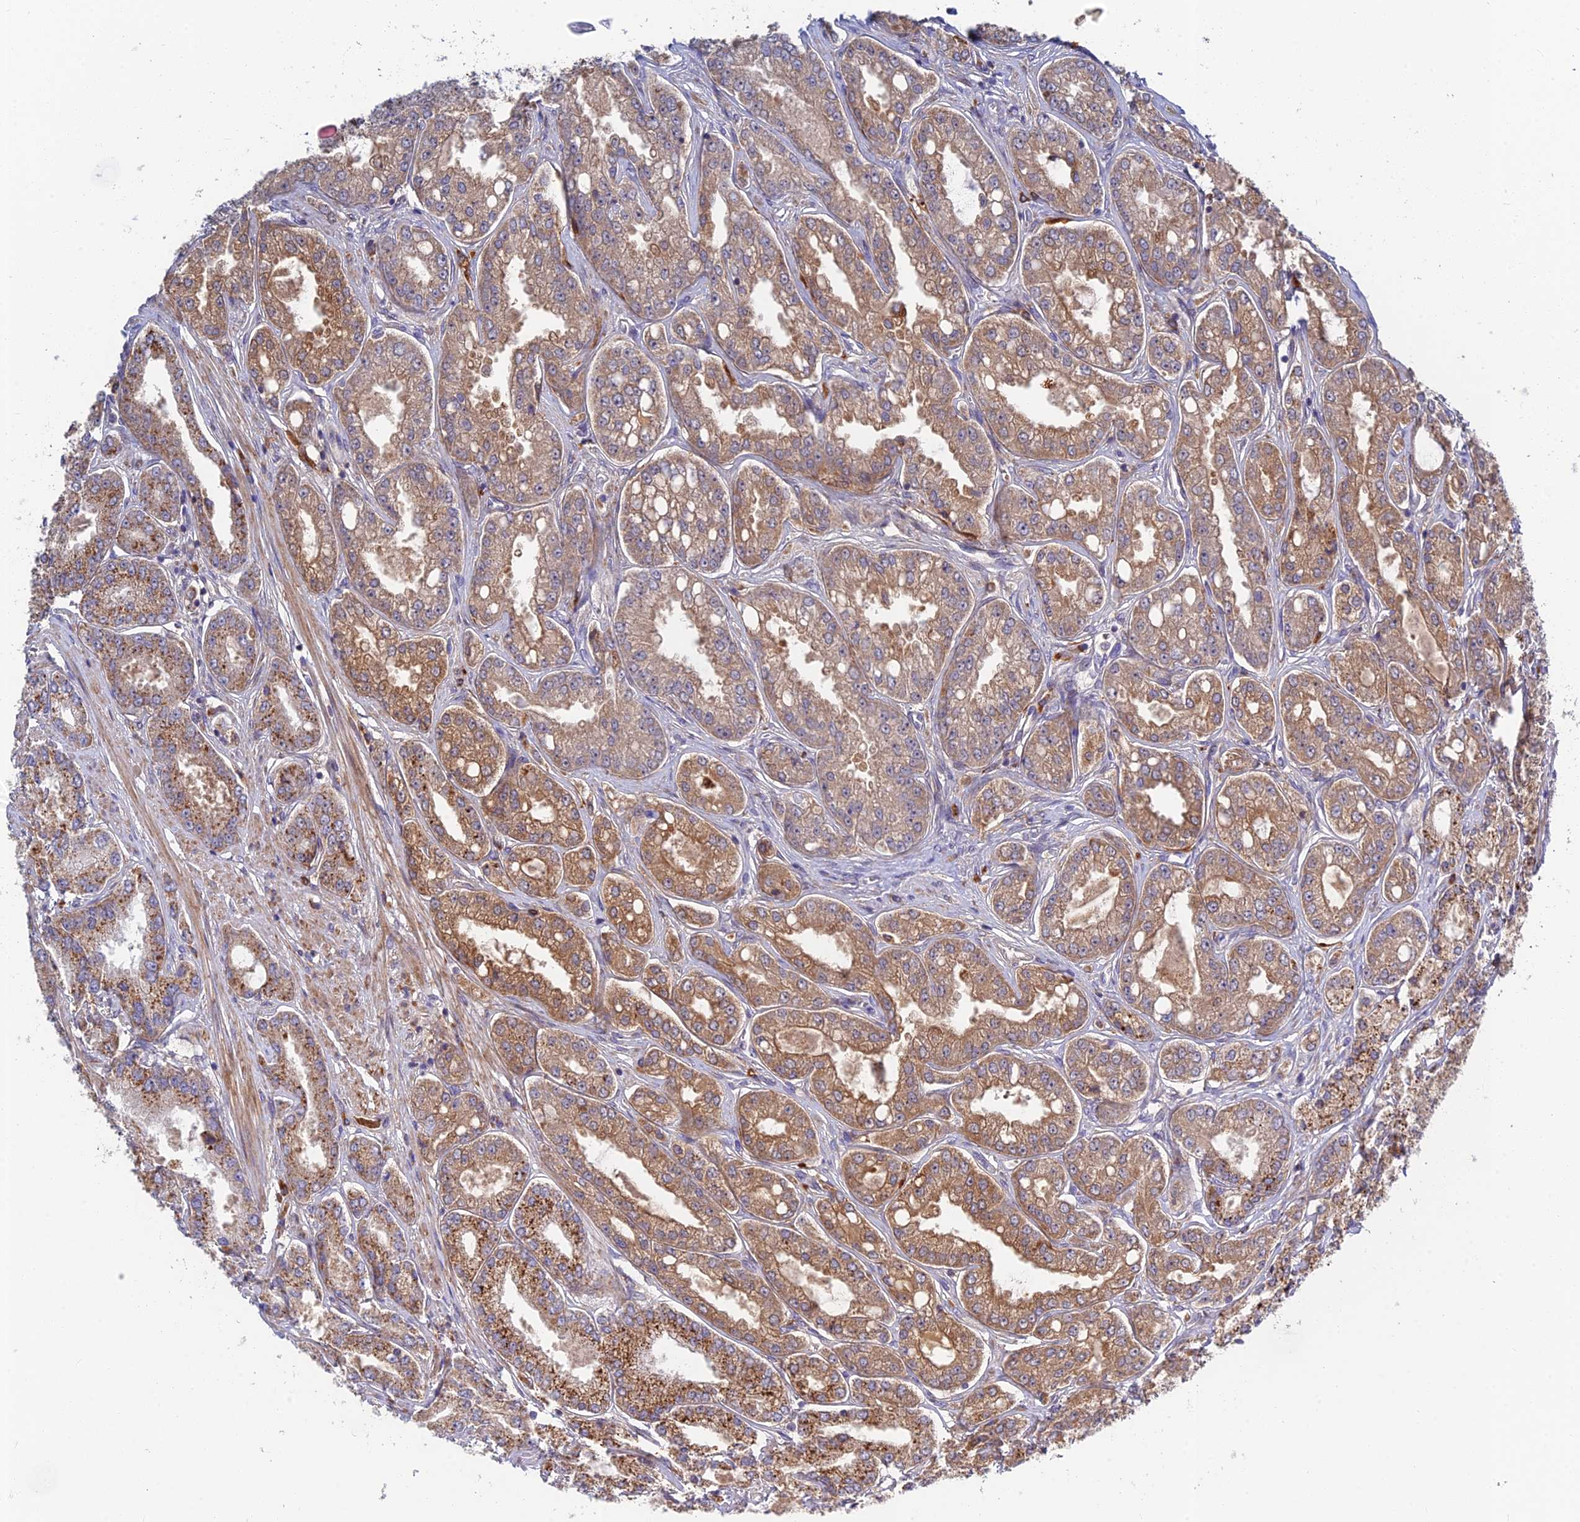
{"staining": {"intensity": "moderate", "quantity": ">75%", "location": "cytoplasmic/membranous"}, "tissue": "prostate cancer", "cell_type": "Tumor cells", "image_type": "cancer", "snomed": [{"axis": "morphology", "description": "Adenocarcinoma, High grade"}, {"axis": "topography", "description": "Prostate"}], "caption": "Immunohistochemical staining of human prostate cancer (adenocarcinoma (high-grade)) reveals medium levels of moderate cytoplasmic/membranous positivity in about >75% of tumor cells.", "gene": "FUOM", "patient": {"sex": "male", "age": 71}}